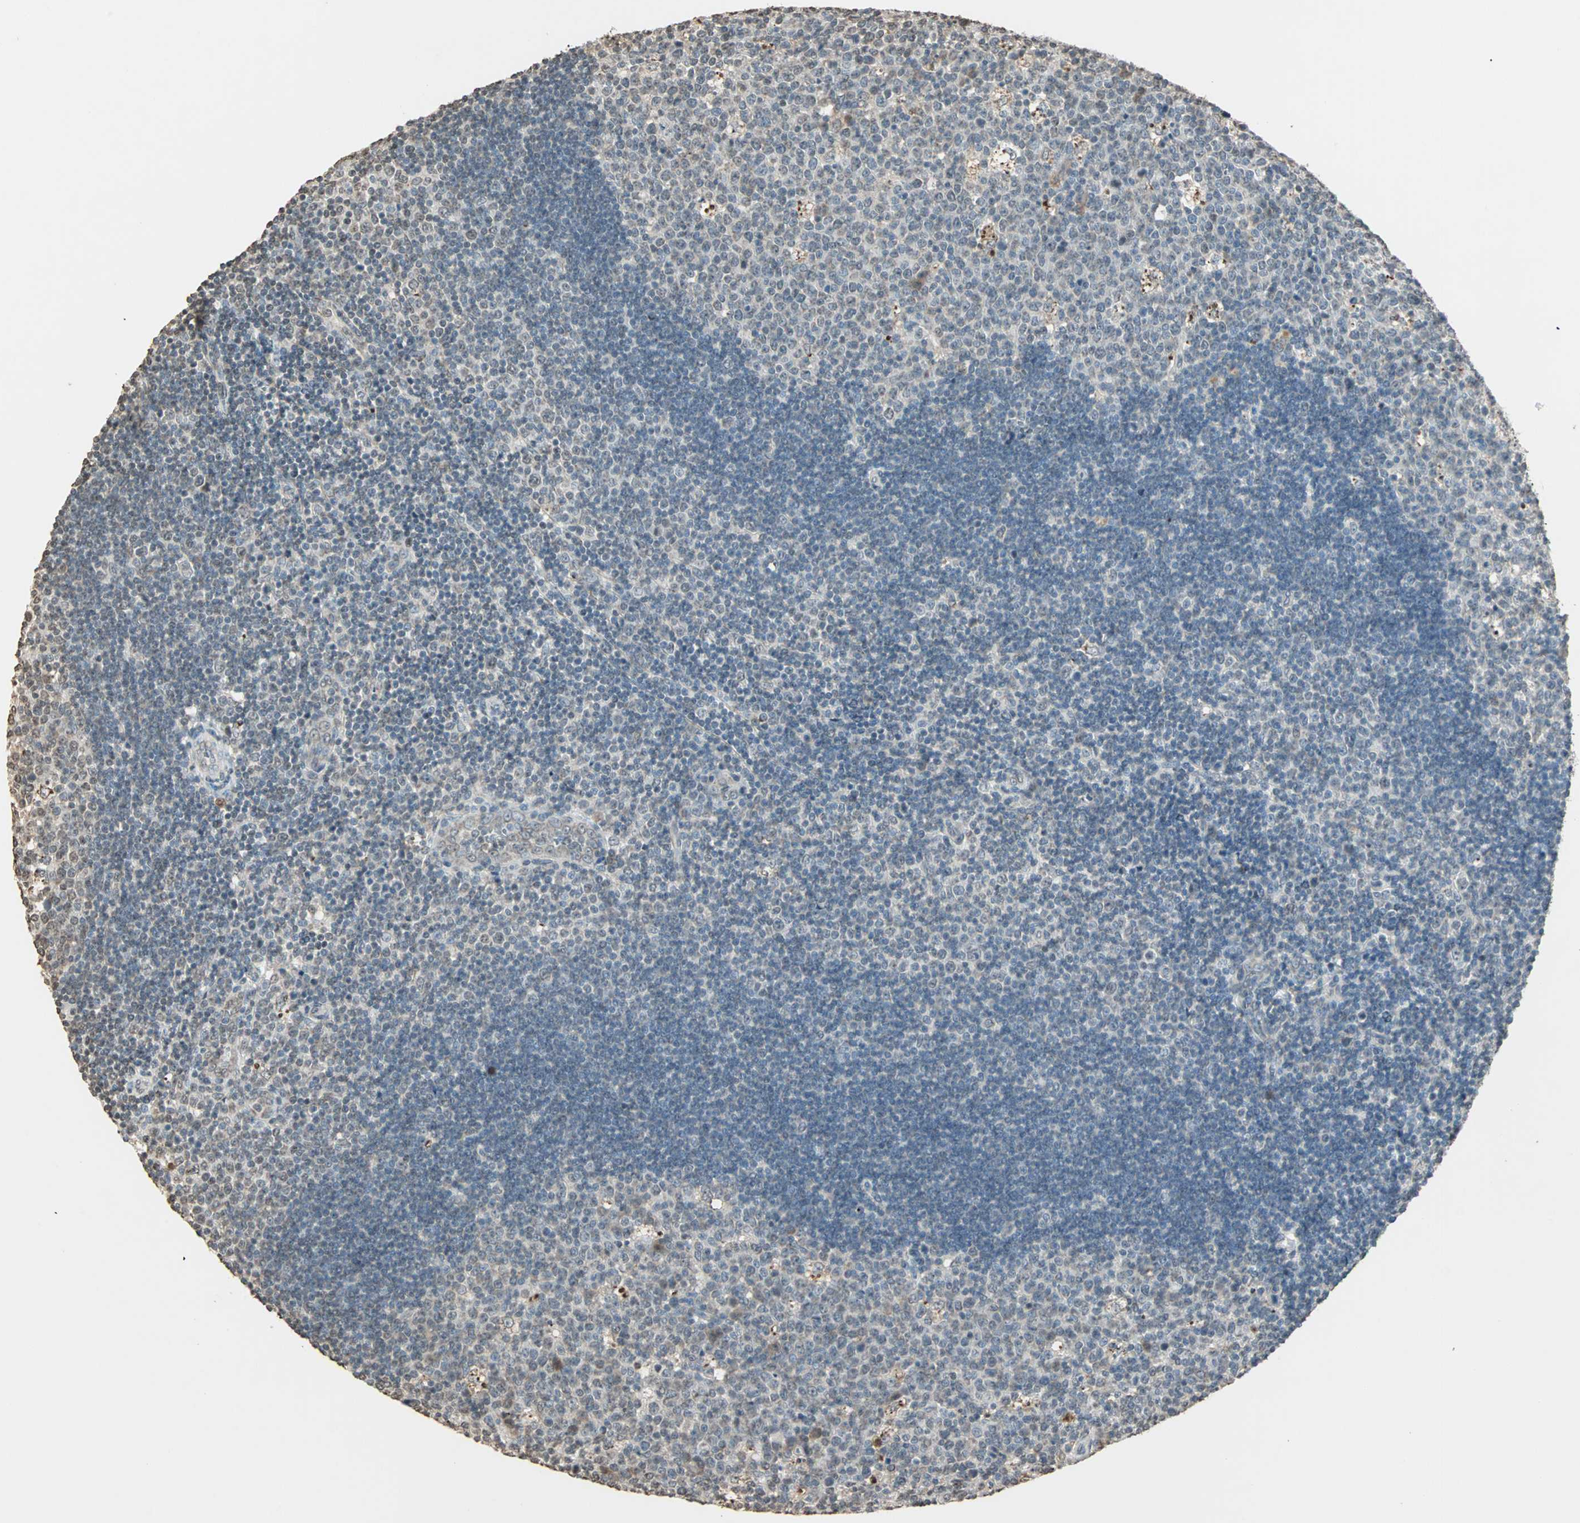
{"staining": {"intensity": "negative", "quantity": "none", "location": "none"}, "tissue": "lymph node", "cell_type": "Germinal center cells", "image_type": "normal", "snomed": [{"axis": "morphology", "description": "Normal tissue, NOS"}, {"axis": "topography", "description": "Lymph node"}, {"axis": "topography", "description": "Salivary gland"}], "caption": "This is an immunohistochemistry (IHC) histopathology image of normal lymph node. There is no positivity in germinal center cells.", "gene": "PRELID1", "patient": {"sex": "male", "age": 8}}